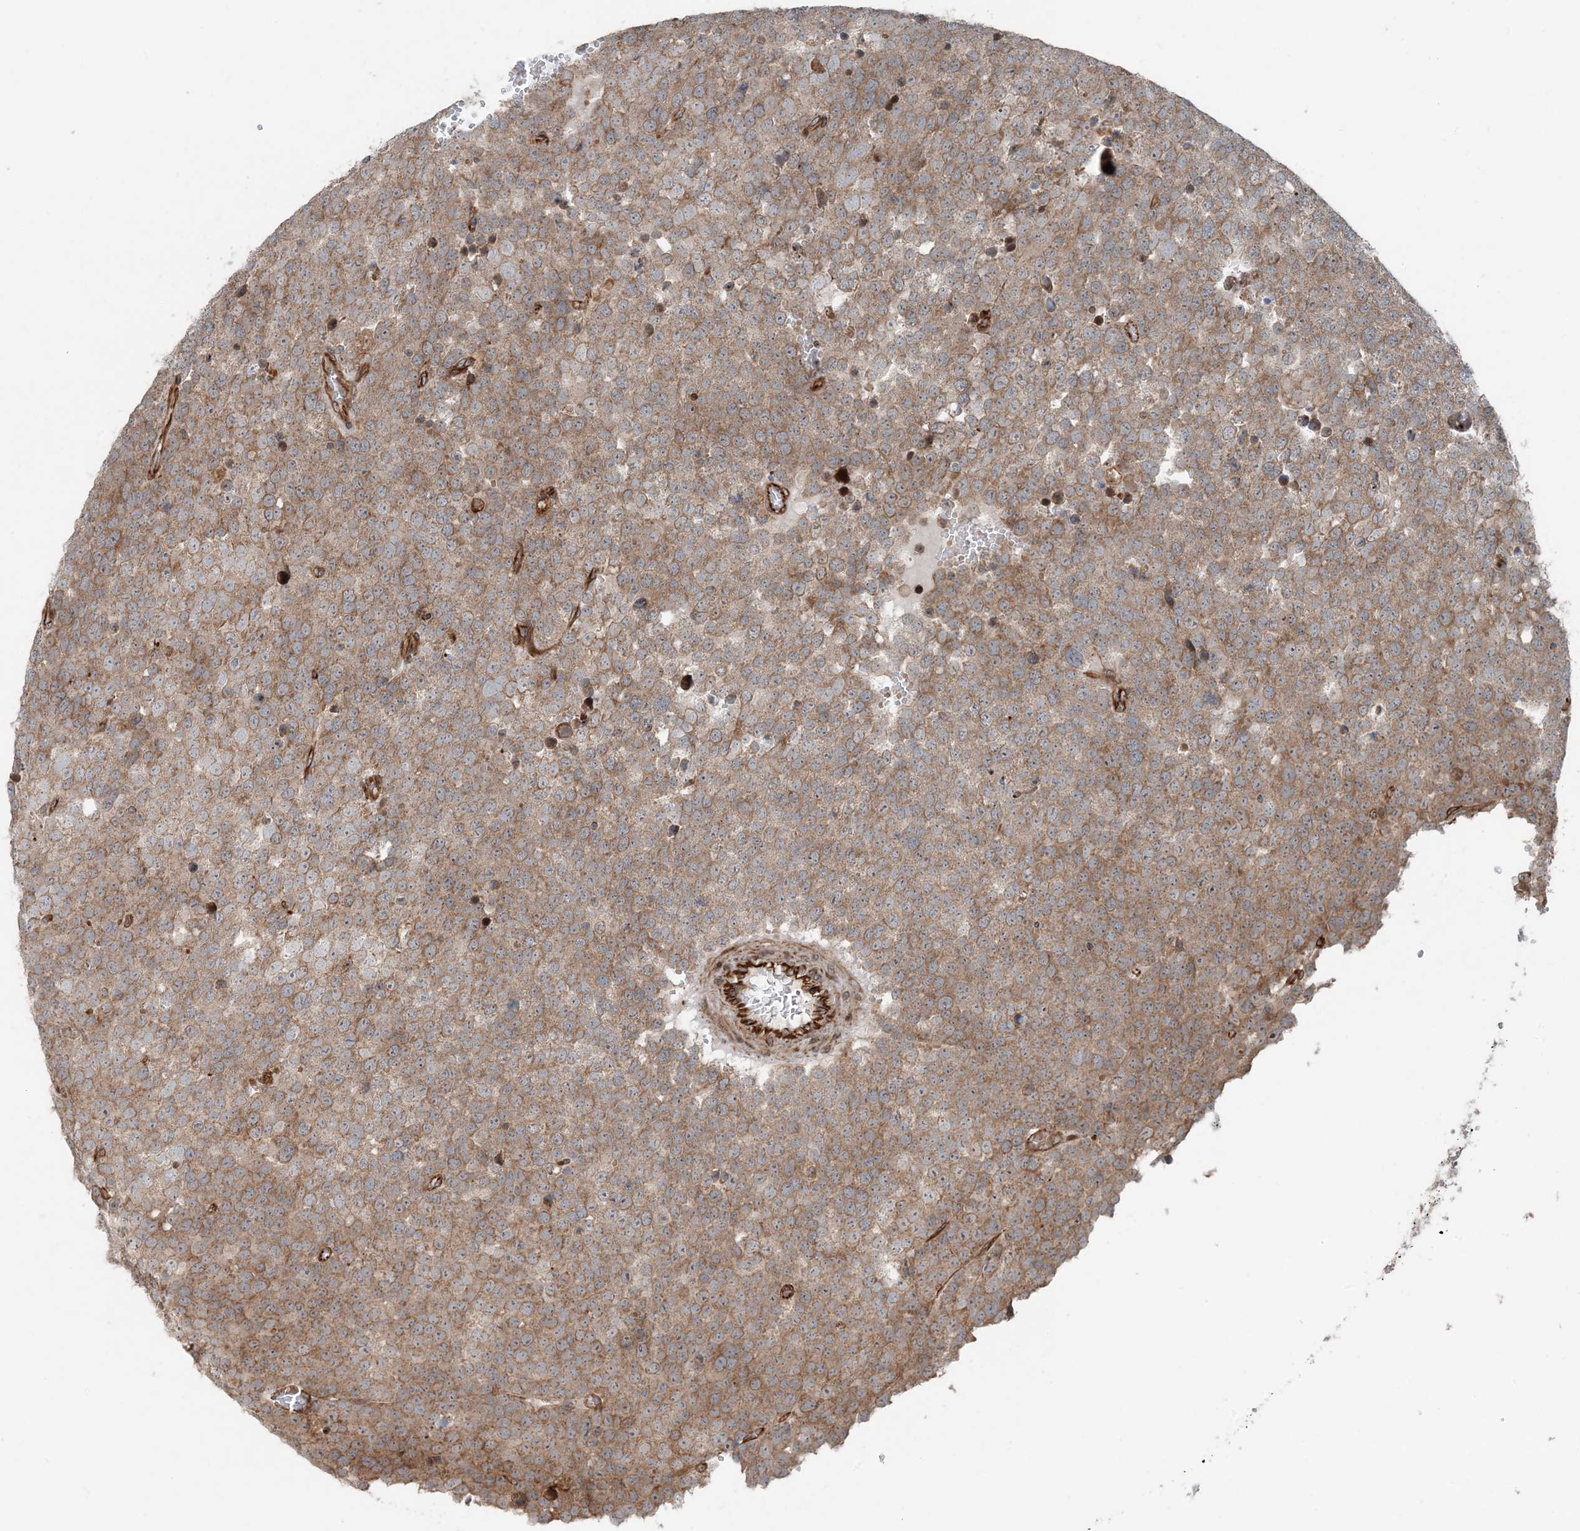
{"staining": {"intensity": "weak", "quantity": ">75%", "location": "cytoplasmic/membranous"}, "tissue": "testis cancer", "cell_type": "Tumor cells", "image_type": "cancer", "snomed": [{"axis": "morphology", "description": "Seminoma, NOS"}, {"axis": "topography", "description": "Testis"}], "caption": "A brown stain labels weak cytoplasmic/membranous staining of a protein in human seminoma (testis) tumor cells. The protein of interest is shown in brown color, while the nuclei are stained blue.", "gene": "EDEM2", "patient": {"sex": "male", "age": 71}}